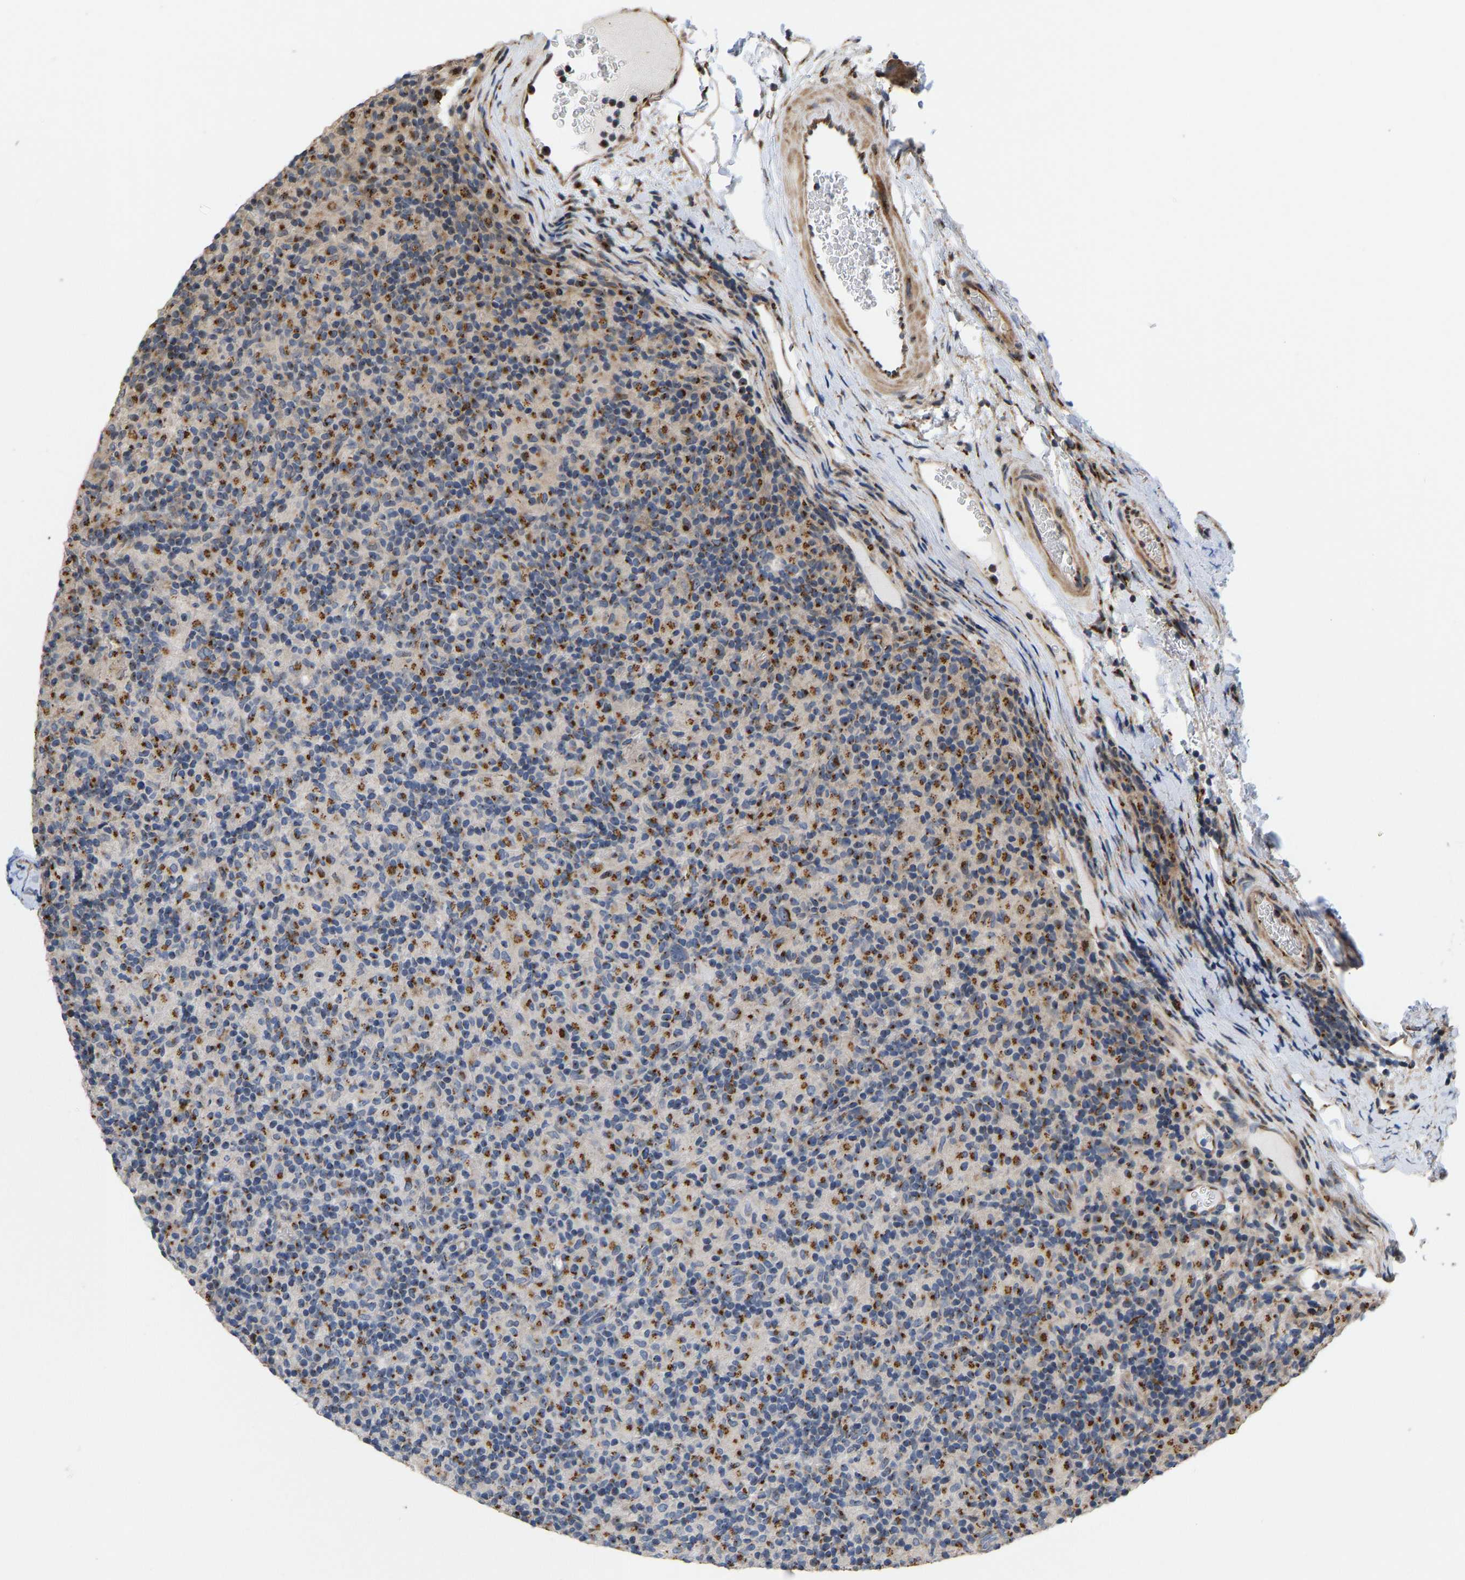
{"staining": {"intensity": "moderate", "quantity": ">75%", "location": "cytoplasmic/membranous"}, "tissue": "lymphoma", "cell_type": "Tumor cells", "image_type": "cancer", "snomed": [{"axis": "morphology", "description": "Hodgkin's disease, NOS"}, {"axis": "topography", "description": "Lymph node"}], "caption": "Hodgkin's disease stained with a brown dye reveals moderate cytoplasmic/membranous positive expression in approximately >75% of tumor cells.", "gene": "YIPF4", "patient": {"sex": "male", "age": 70}}